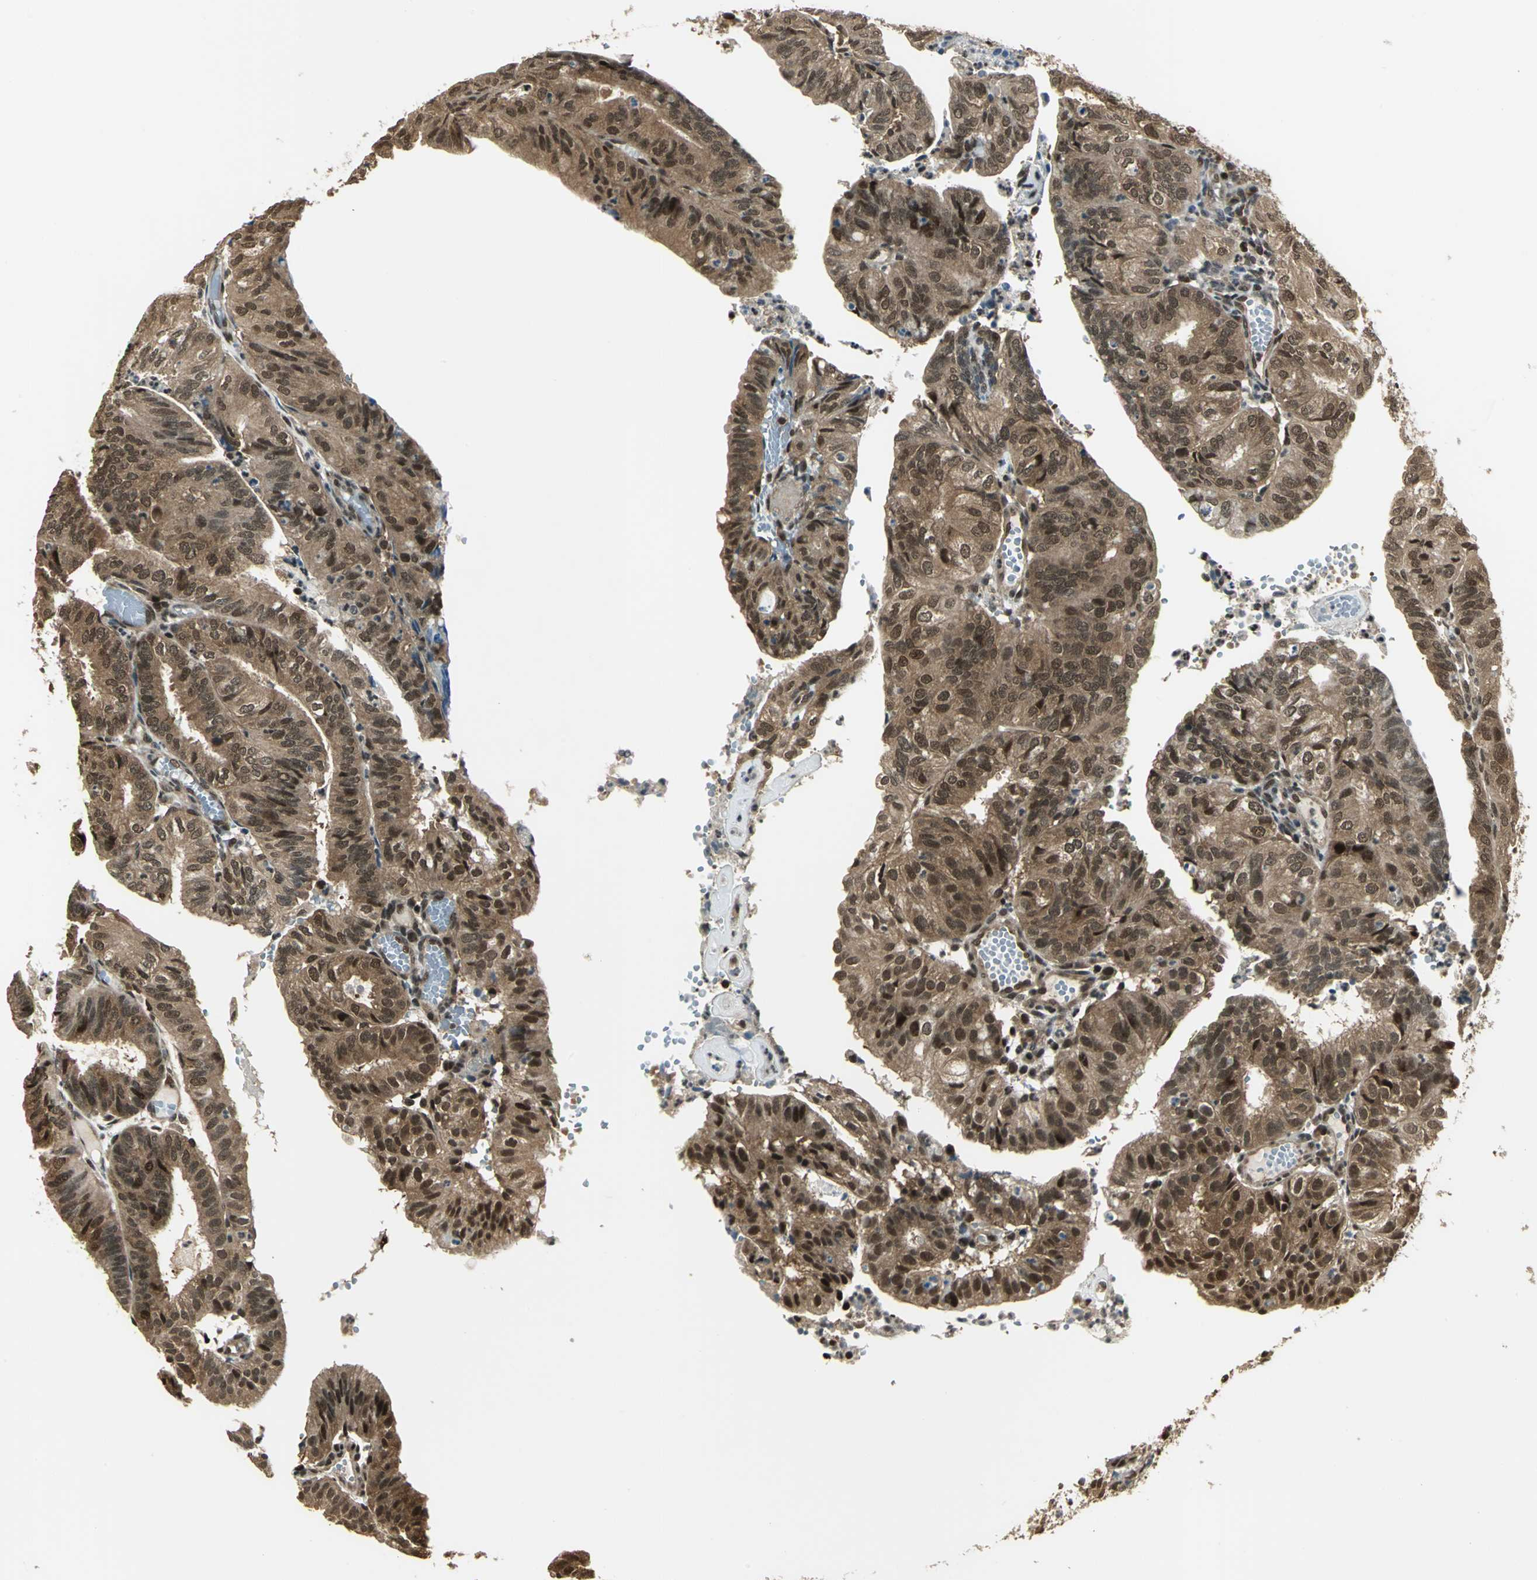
{"staining": {"intensity": "moderate", "quantity": ">75%", "location": "cytoplasmic/membranous,nuclear"}, "tissue": "endometrial cancer", "cell_type": "Tumor cells", "image_type": "cancer", "snomed": [{"axis": "morphology", "description": "Adenocarcinoma, NOS"}, {"axis": "topography", "description": "Uterus"}], "caption": "Human endometrial cancer stained with a brown dye shows moderate cytoplasmic/membranous and nuclear positive expression in approximately >75% of tumor cells.", "gene": "PSMC3", "patient": {"sex": "female", "age": 60}}